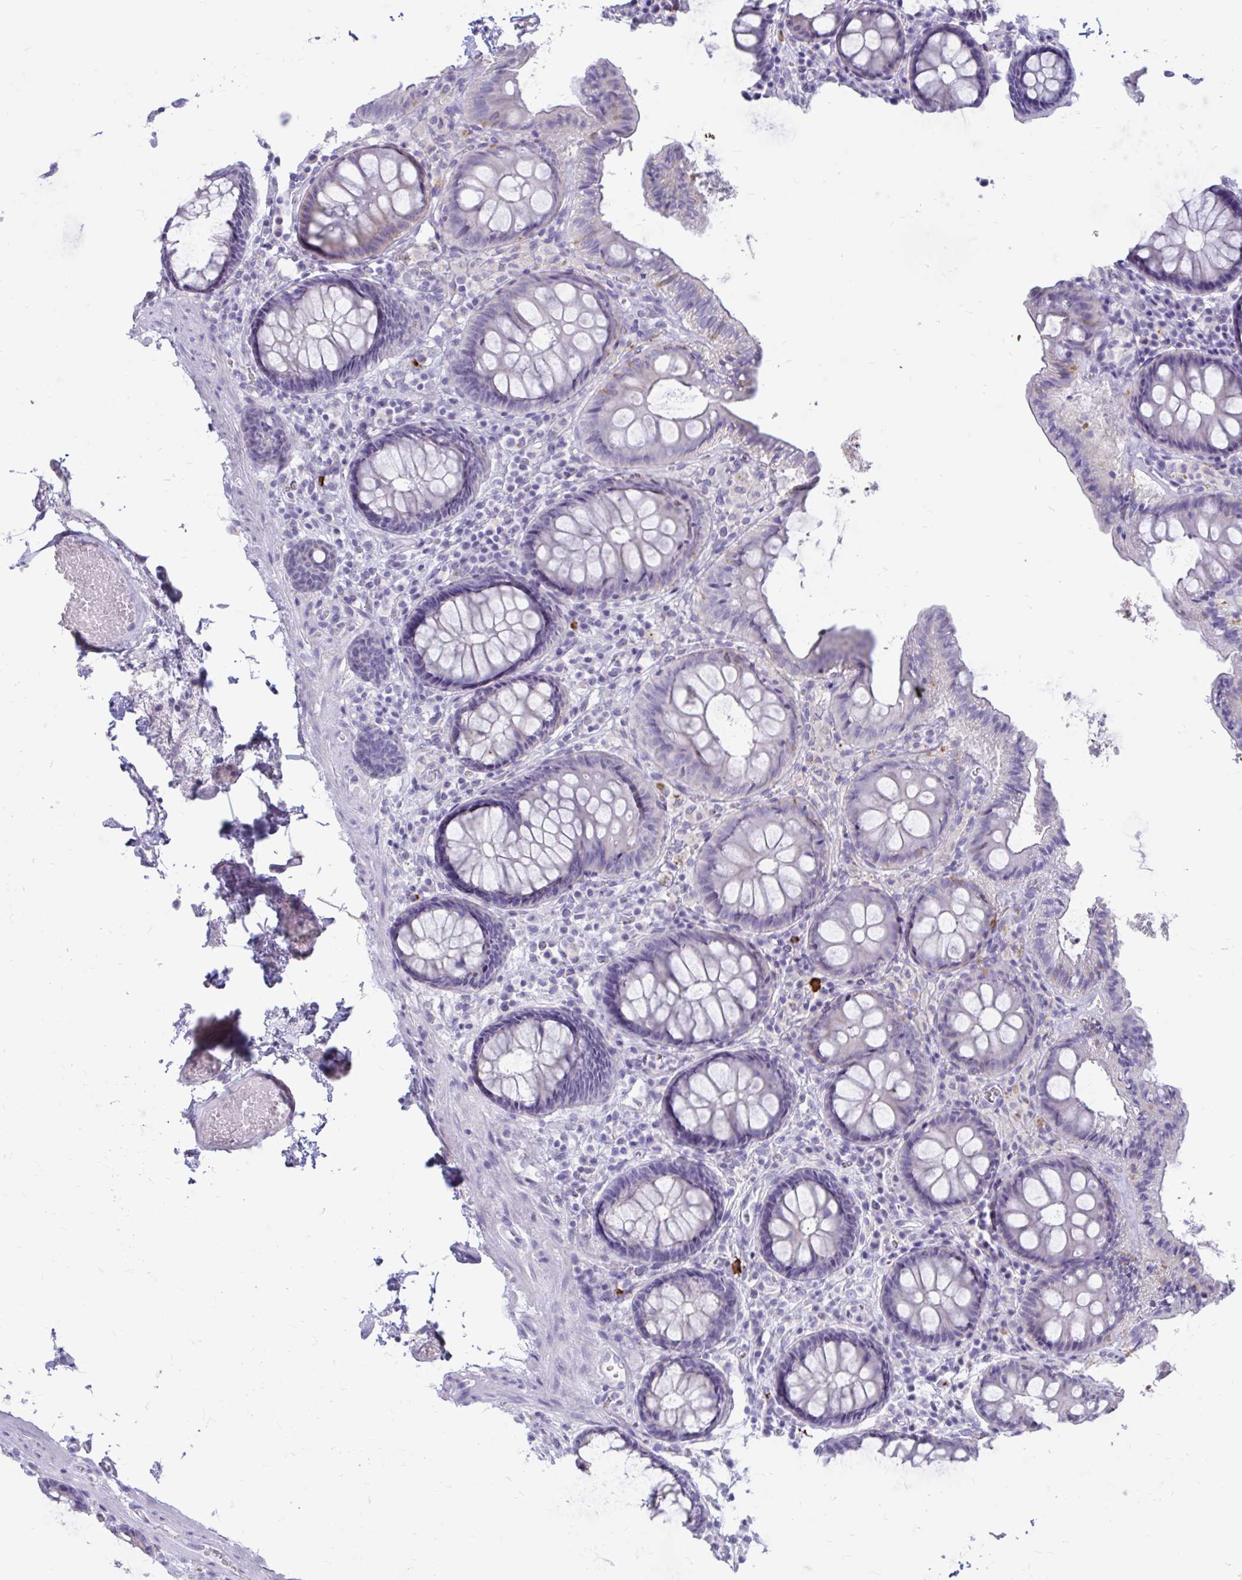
{"staining": {"intensity": "negative", "quantity": "none", "location": "none"}, "tissue": "colon", "cell_type": "Endothelial cells", "image_type": "normal", "snomed": [{"axis": "morphology", "description": "Normal tissue, NOS"}, {"axis": "topography", "description": "Colon"}, {"axis": "topography", "description": "Peripheral nerve tissue"}], "caption": "Immunohistochemical staining of unremarkable colon displays no significant staining in endothelial cells.", "gene": "IGSF5", "patient": {"sex": "male", "age": 84}}